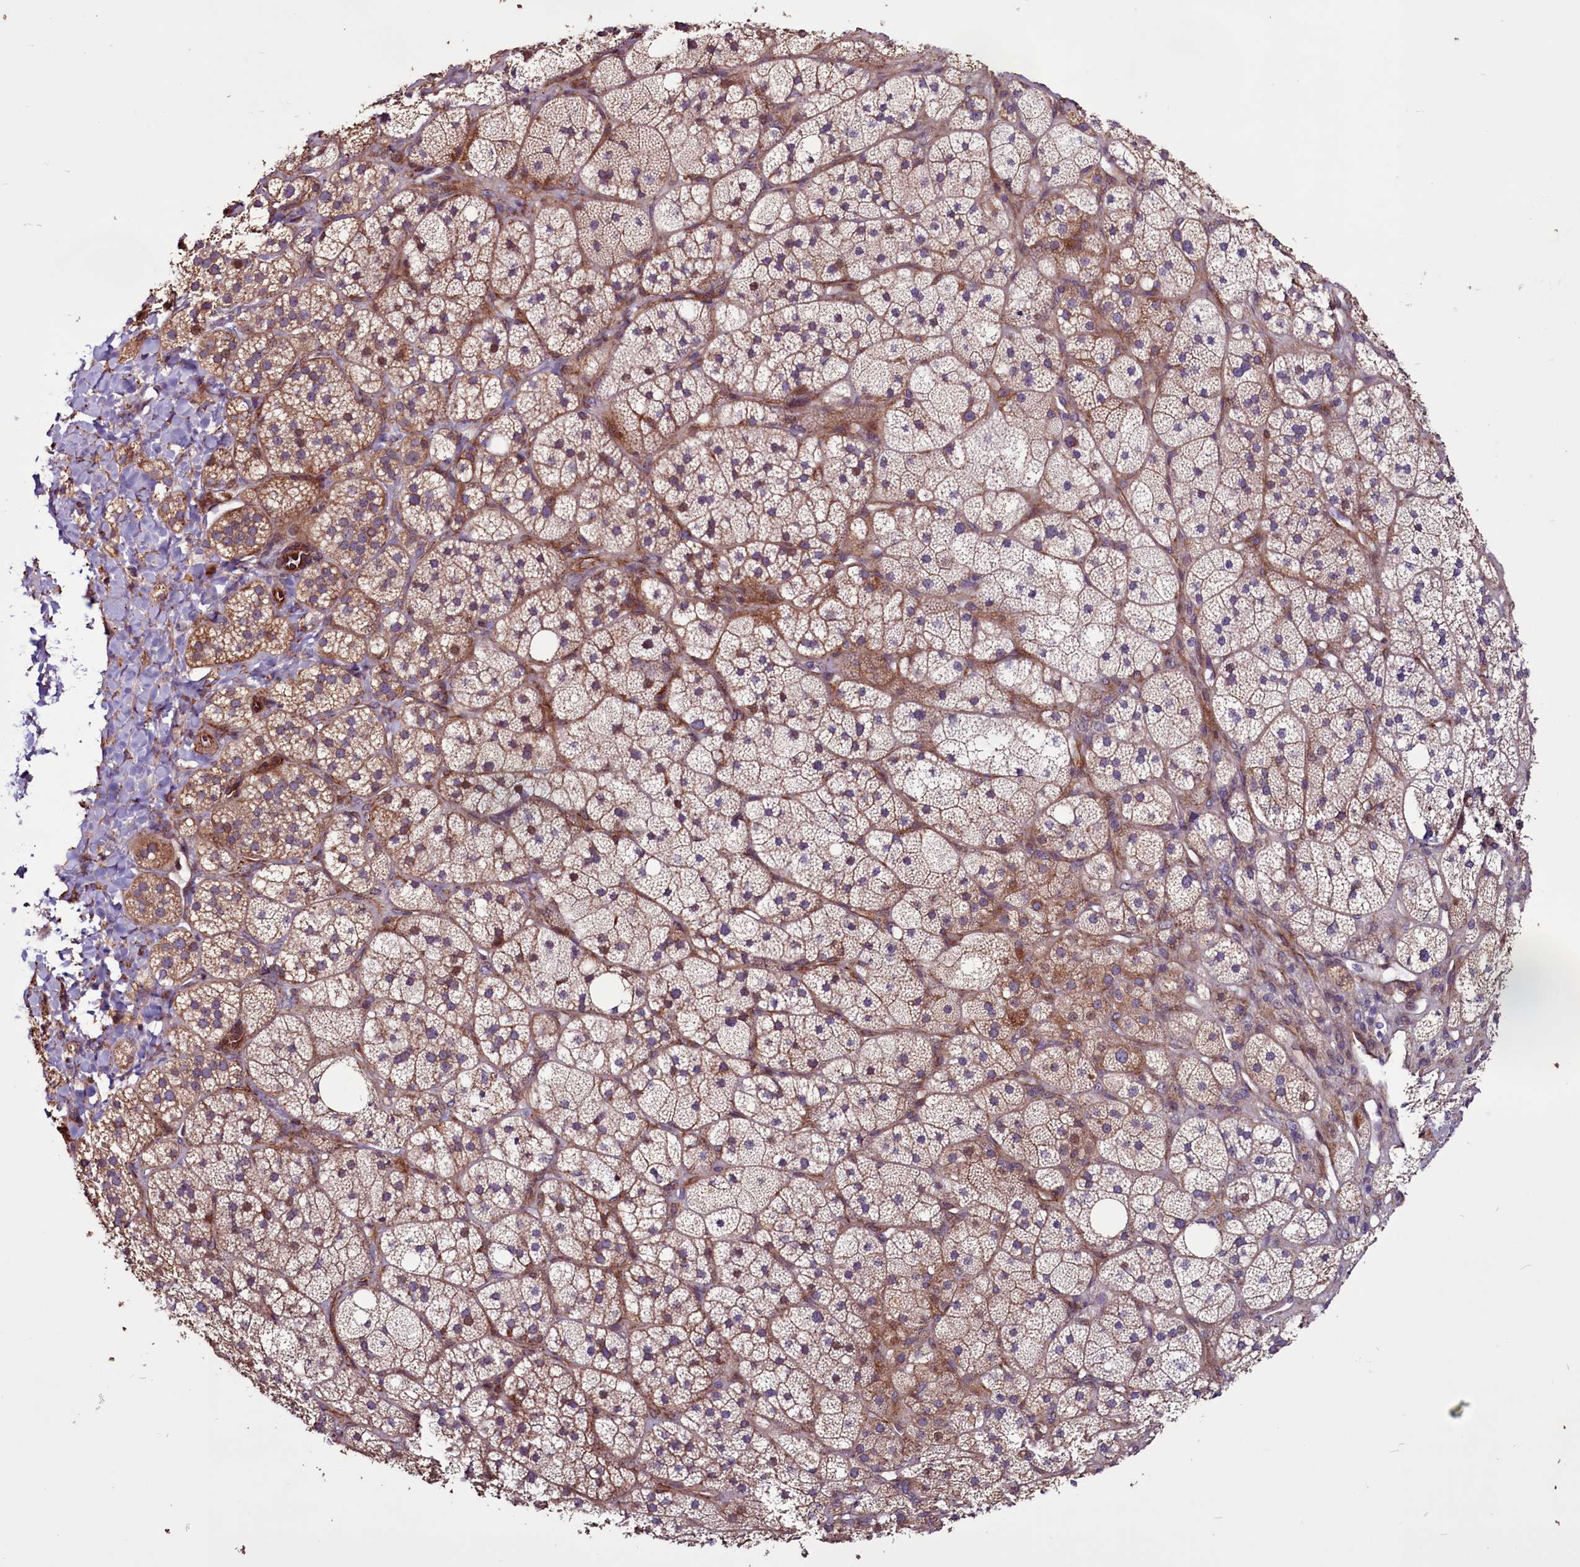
{"staining": {"intensity": "moderate", "quantity": "25%-75%", "location": "cytoplasmic/membranous"}, "tissue": "adrenal gland", "cell_type": "Glandular cells", "image_type": "normal", "snomed": [{"axis": "morphology", "description": "Normal tissue, NOS"}, {"axis": "topography", "description": "Adrenal gland"}], "caption": "Adrenal gland was stained to show a protein in brown. There is medium levels of moderate cytoplasmic/membranous positivity in about 25%-75% of glandular cells.", "gene": "MCRIP1", "patient": {"sex": "male", "age": 61}}